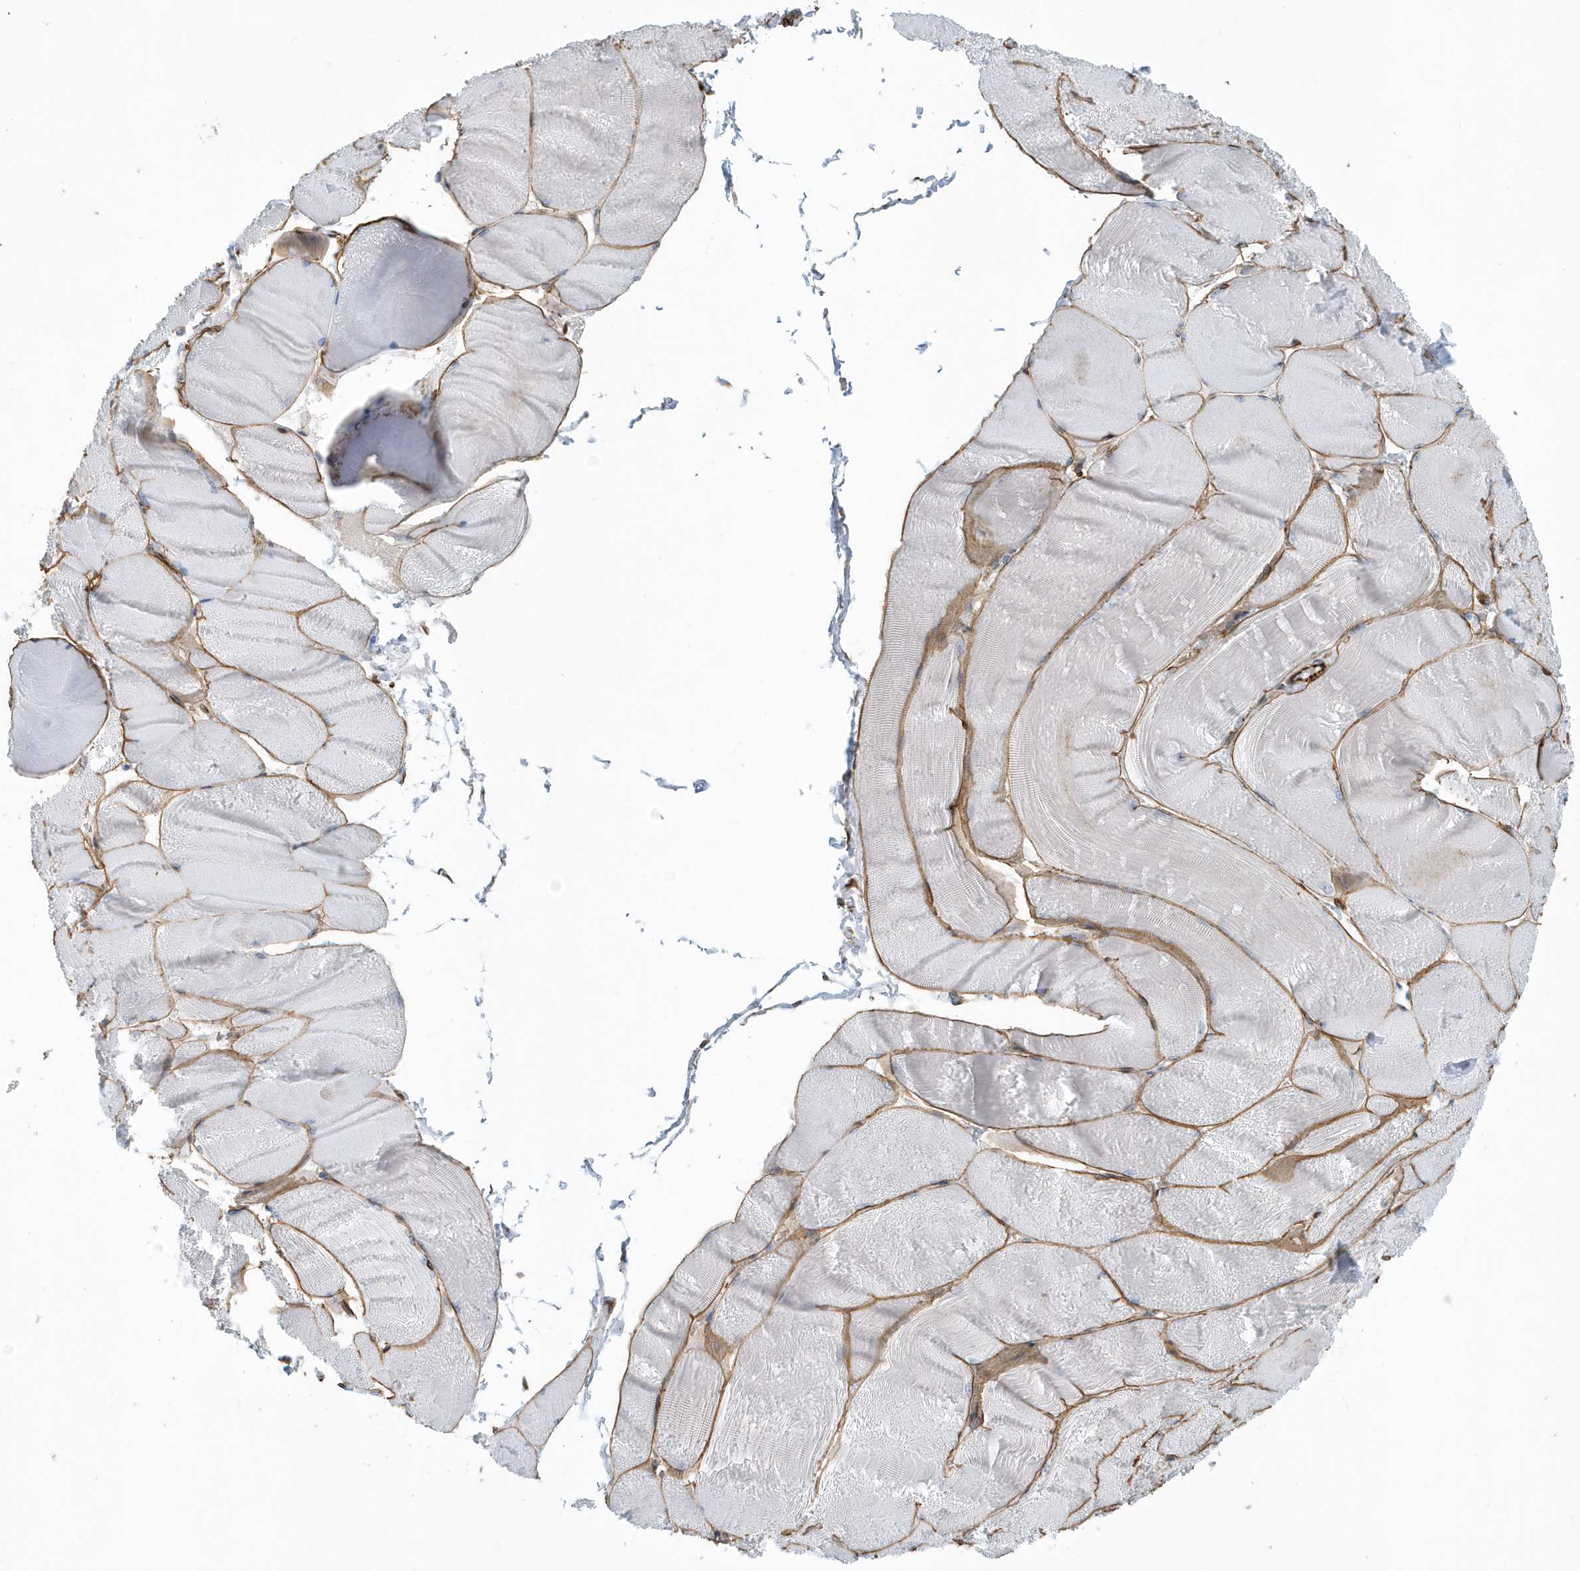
{"staining": {"intensity": "moderate", "quantity": ">75%", "location": "cytoplasmic/membranous"}, "tissue": "skeletal muscle", "cell_type": "Myocytes", "image_type": "normal", "snomed": [{"axis": "morphology", "description": "Normal tissue, NOS"}, {"axis": "morphology", "description": "Basal cell carcinoma"}, {"axis": "topography", "description": "Skeletal muscle"}], "caption": "A photomicrograph of skeletal muscle stained for a protein displays moderate cytoplasmic/membranous brown staining in myocytes.", "gene": "RAB17", "patient": {"sex": "female", "age": 64}}